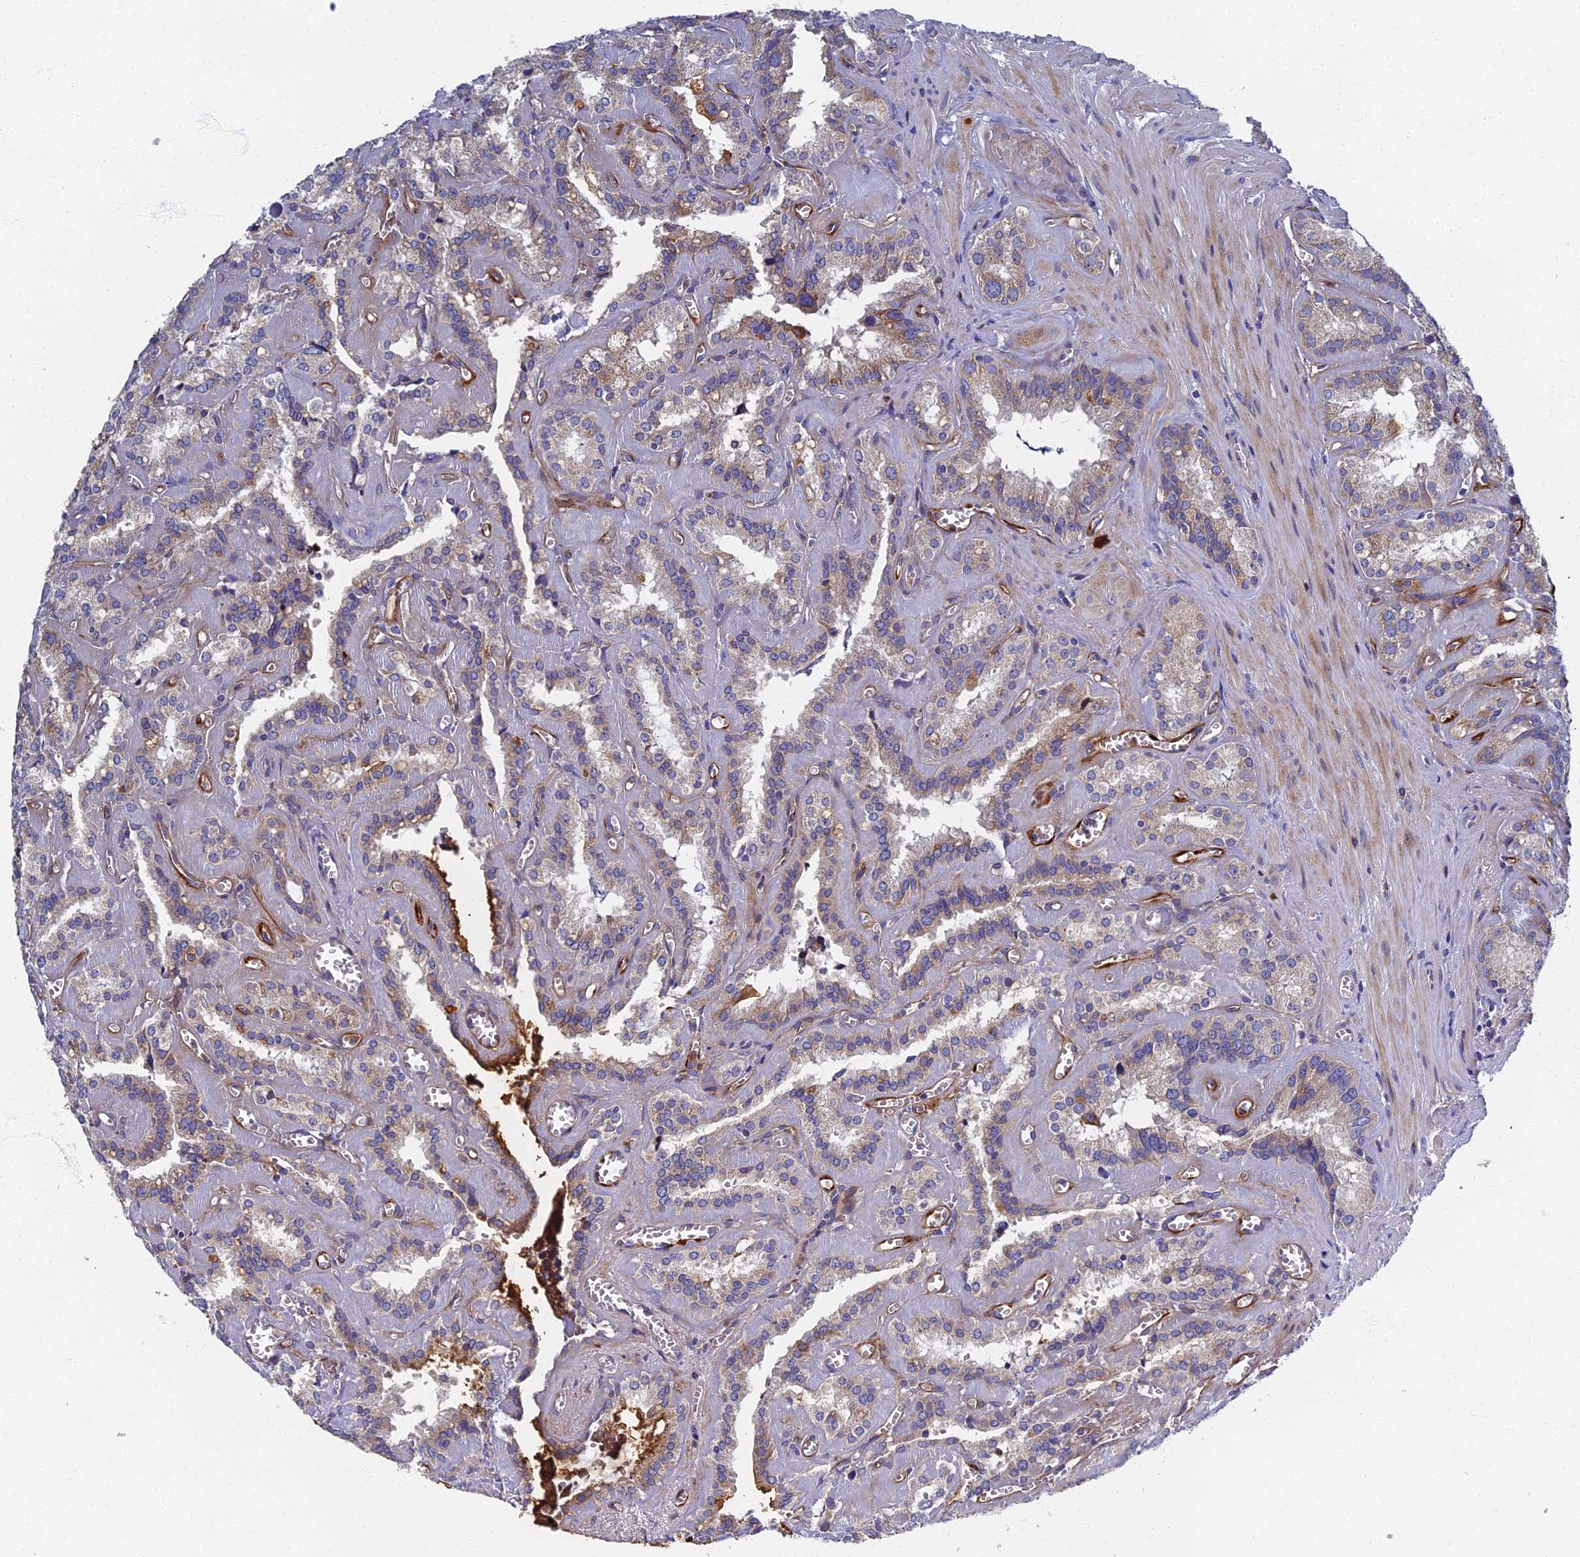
{"staining": {"intensity": "moderate", "quantity": "25%-75%", "location": "cytoplasmic/membranous"}, "tissue": "seminal vesicle", "cell_type": "Glandular cells", "image_type": "normal", "snomed": [{"axis": "morphology", "description": "Normal tissue, NOS"}, {"axis": "topography", "description": "Prostate"}, {"axis": "topography", "description": "Seminal veicle"}], "caption": "High-magnification brightfield microscopy of benign seminal vesicle stained with DAB (3,3'-diaminobenzidine) (brown) and counterstained with hematoxylin (blue). glandular cells exhibit moderate cytoplasmic/membranous staining is present in approximately25%-75% of cells.", "gene": "RNASEK", "patient": {"sex": "male", "age": 59}}